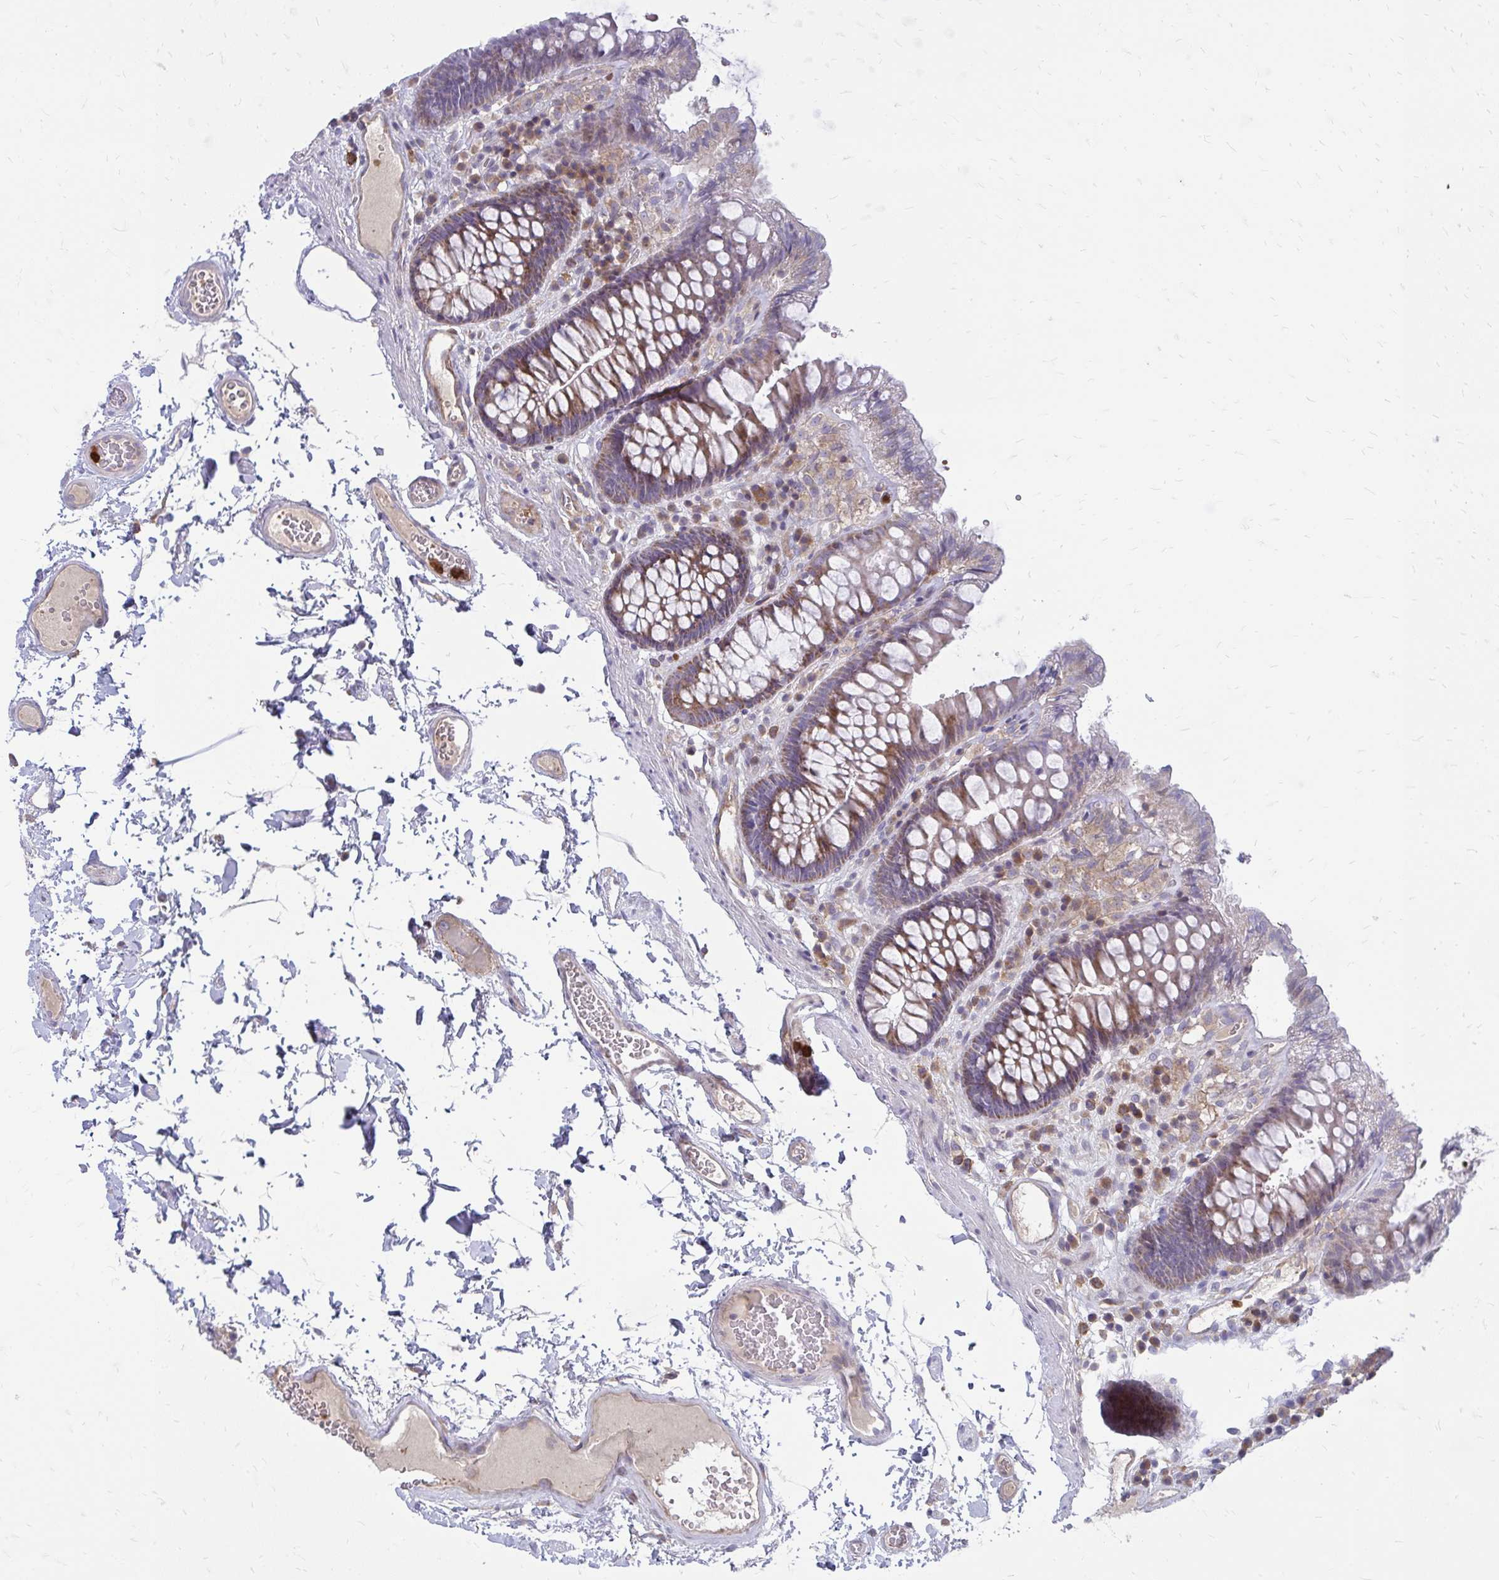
{"staining": {"intensity": "negative", "quantity": "none", "location": "none"}, "tissue": "colon", "cell_type": "Endothelial cells", "image_type": "normal", "snomed": [{"axis": "morphology", "description": "Normal tissue, NOS"}, {"axis": "topography", "description": "Colon"}, {"axis": "topography", "description": "Peripheral nerve tissue"}], "caption": "There is no significant expression in endothelial cells of colon.", "gene": "ASAP1", "patient": {"sex": "male", "age": 84}}